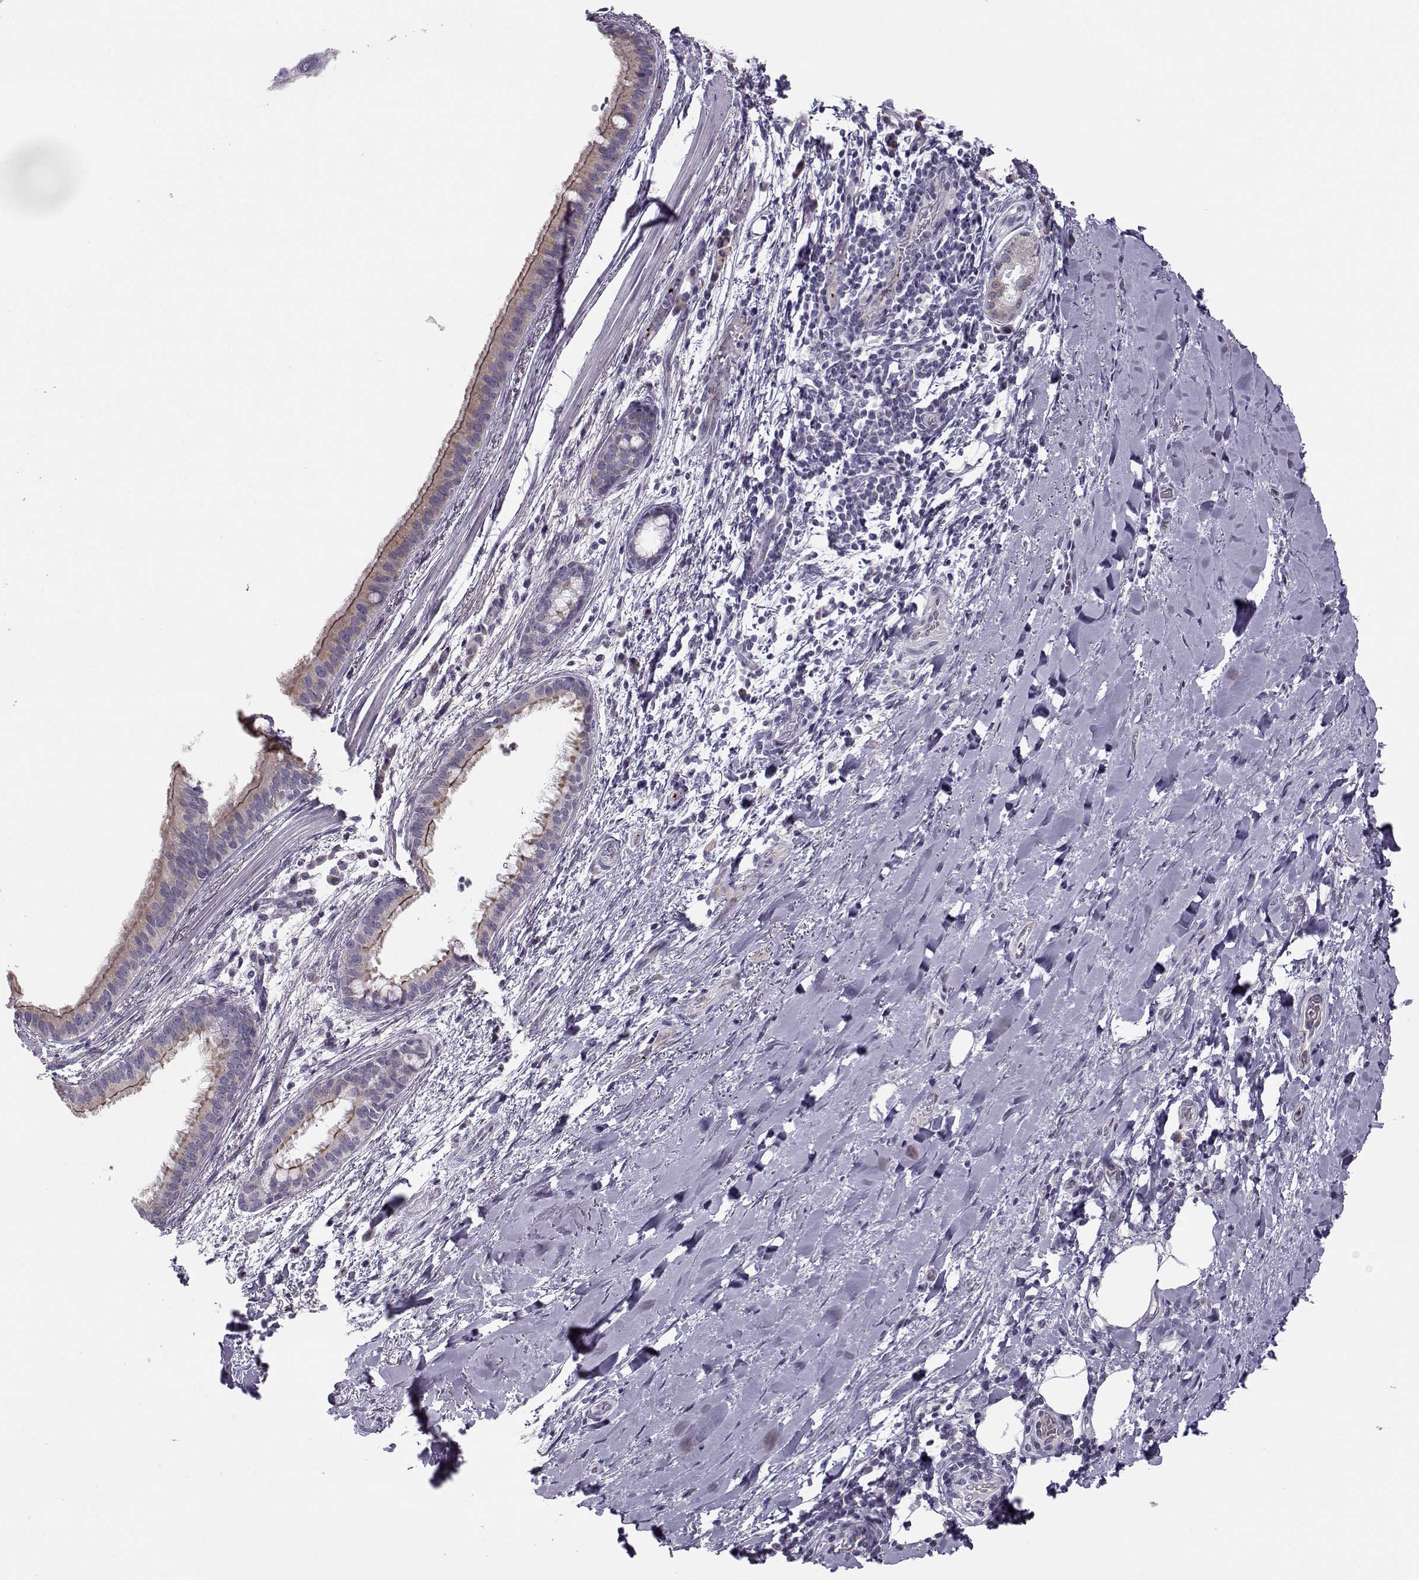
{"staining": {"intensity": "weak", "quantity": "25%-75%", "location": "cytoplasmic/membranous"}, "tissue": "bronchus", "cell_type": "Respiratory epithelial cells", "image_type": "normal", "snomed": [{"axis": "morphology", "description": "Normal tissue, NOS"}, {"axis": "morphology", "description": "Squamous cell carcinoma, NOS"}, {"axis": "topography", "description": "Bronchus"}, {"axis": "topography", "description": "Lung"}], "caption": "Immunohistochemistry histopathology image of unremarkable bronchus: human bronchus stained using IHC exhibits low levels of weak protein expression localized specifically in the cytoplasmic/membranous of respiratory epithelial cells, appearing as a cytoplasmic/membranous brown color.", "gene": "KLF17", "patient": {"sex": "male", "age": 69}}